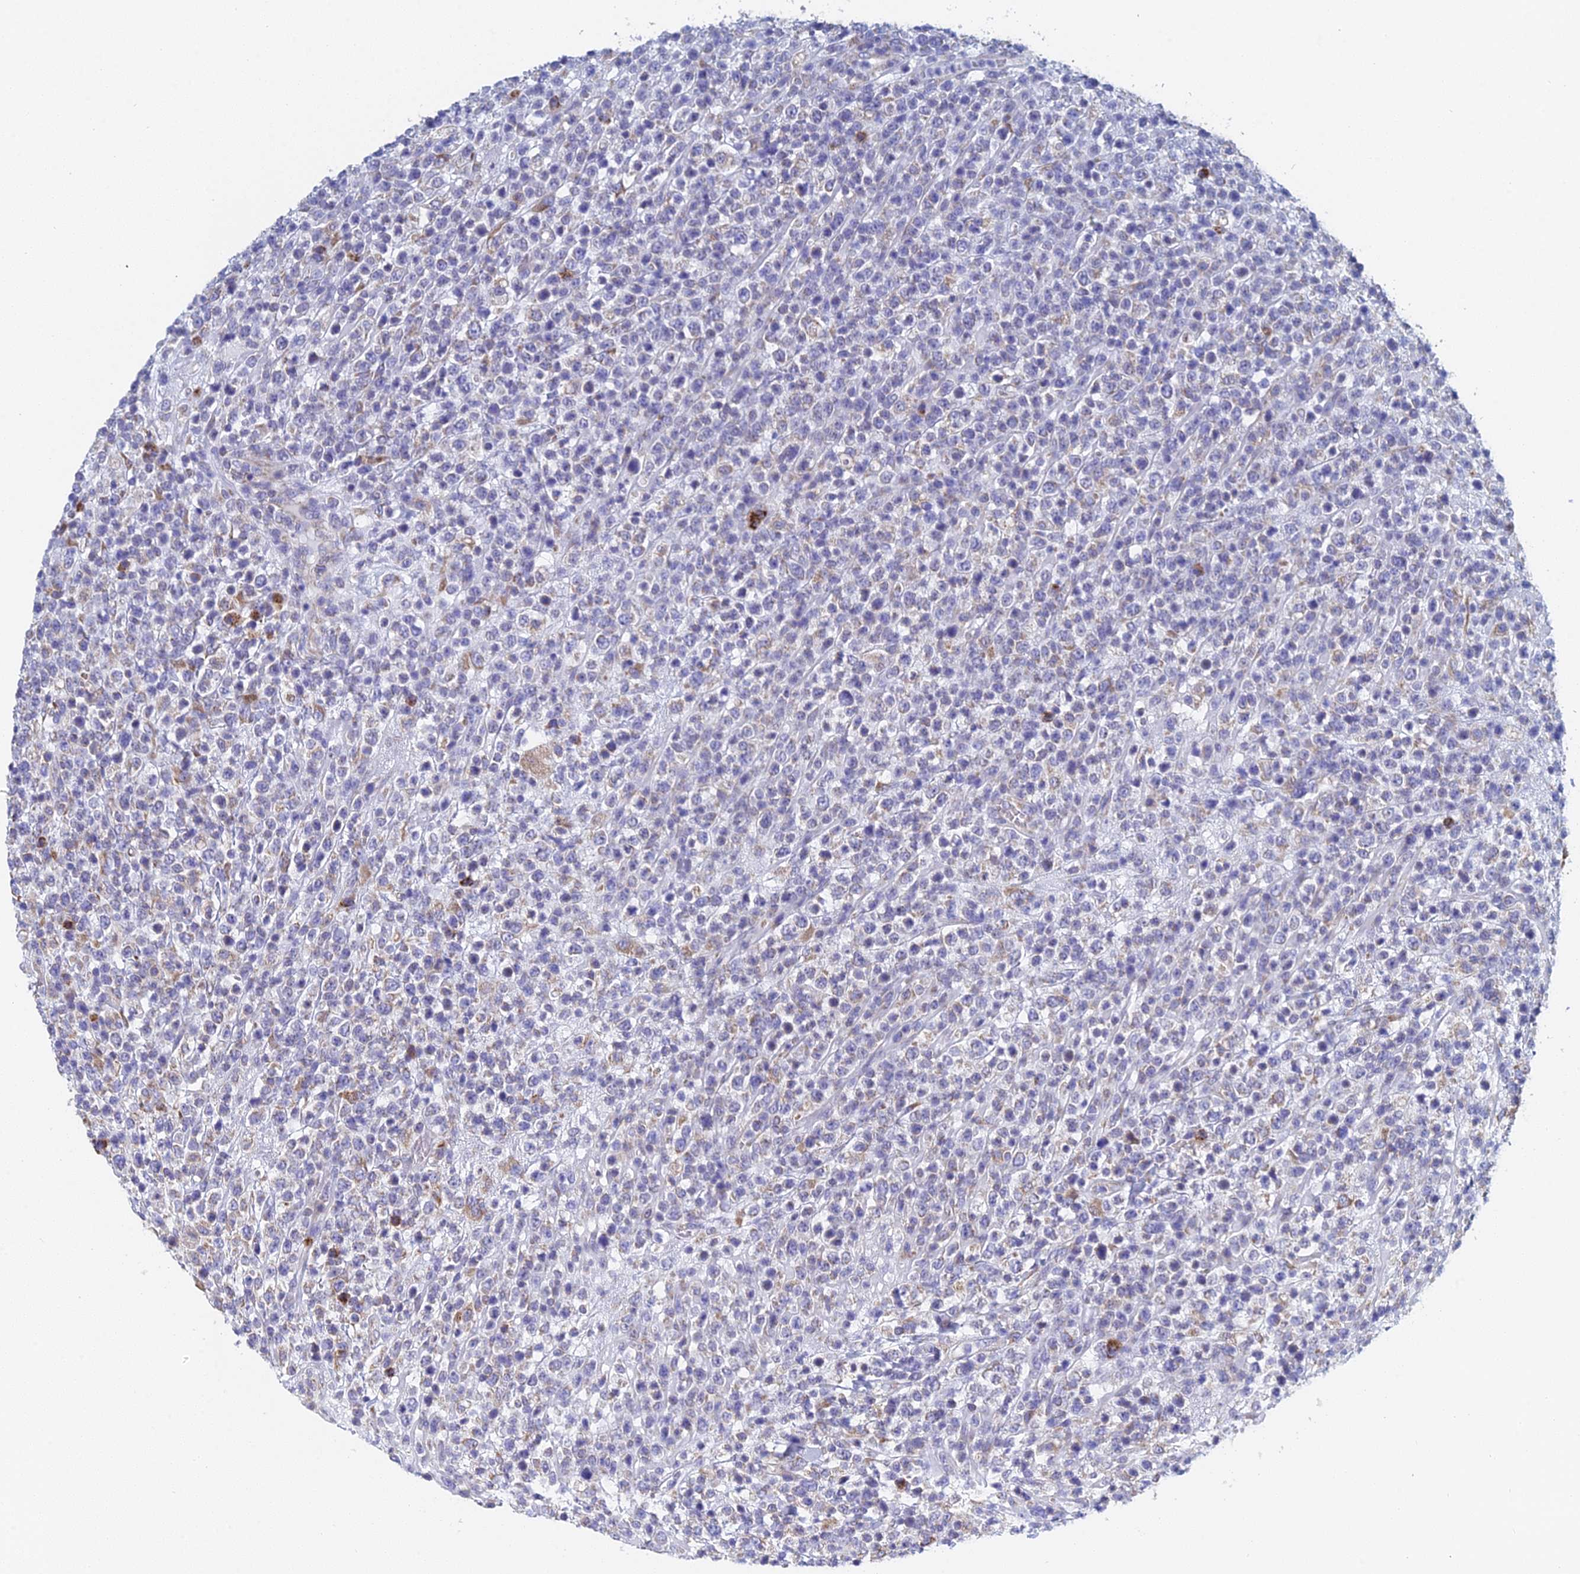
{"staining": {"intensity": "weak", "quantity": "<25%", "location": "cytoplasmic/membranous"}, "tissue": "lymphoma", "cell_type": "Tumor cells", "image_type": "cancer", "snomed": [{"axis": "morphology", "description": "Malignant lymphoma, non-Hodgkin's type, High grade"}, {"axis": "topography", "description": "Colon"}], "caption": "This is an IHC histopathology image of human lymphoma. There is no staining in tumor cells.", "gene": "CRACR2B", "patient": {"sex": "female", "age": 53}}